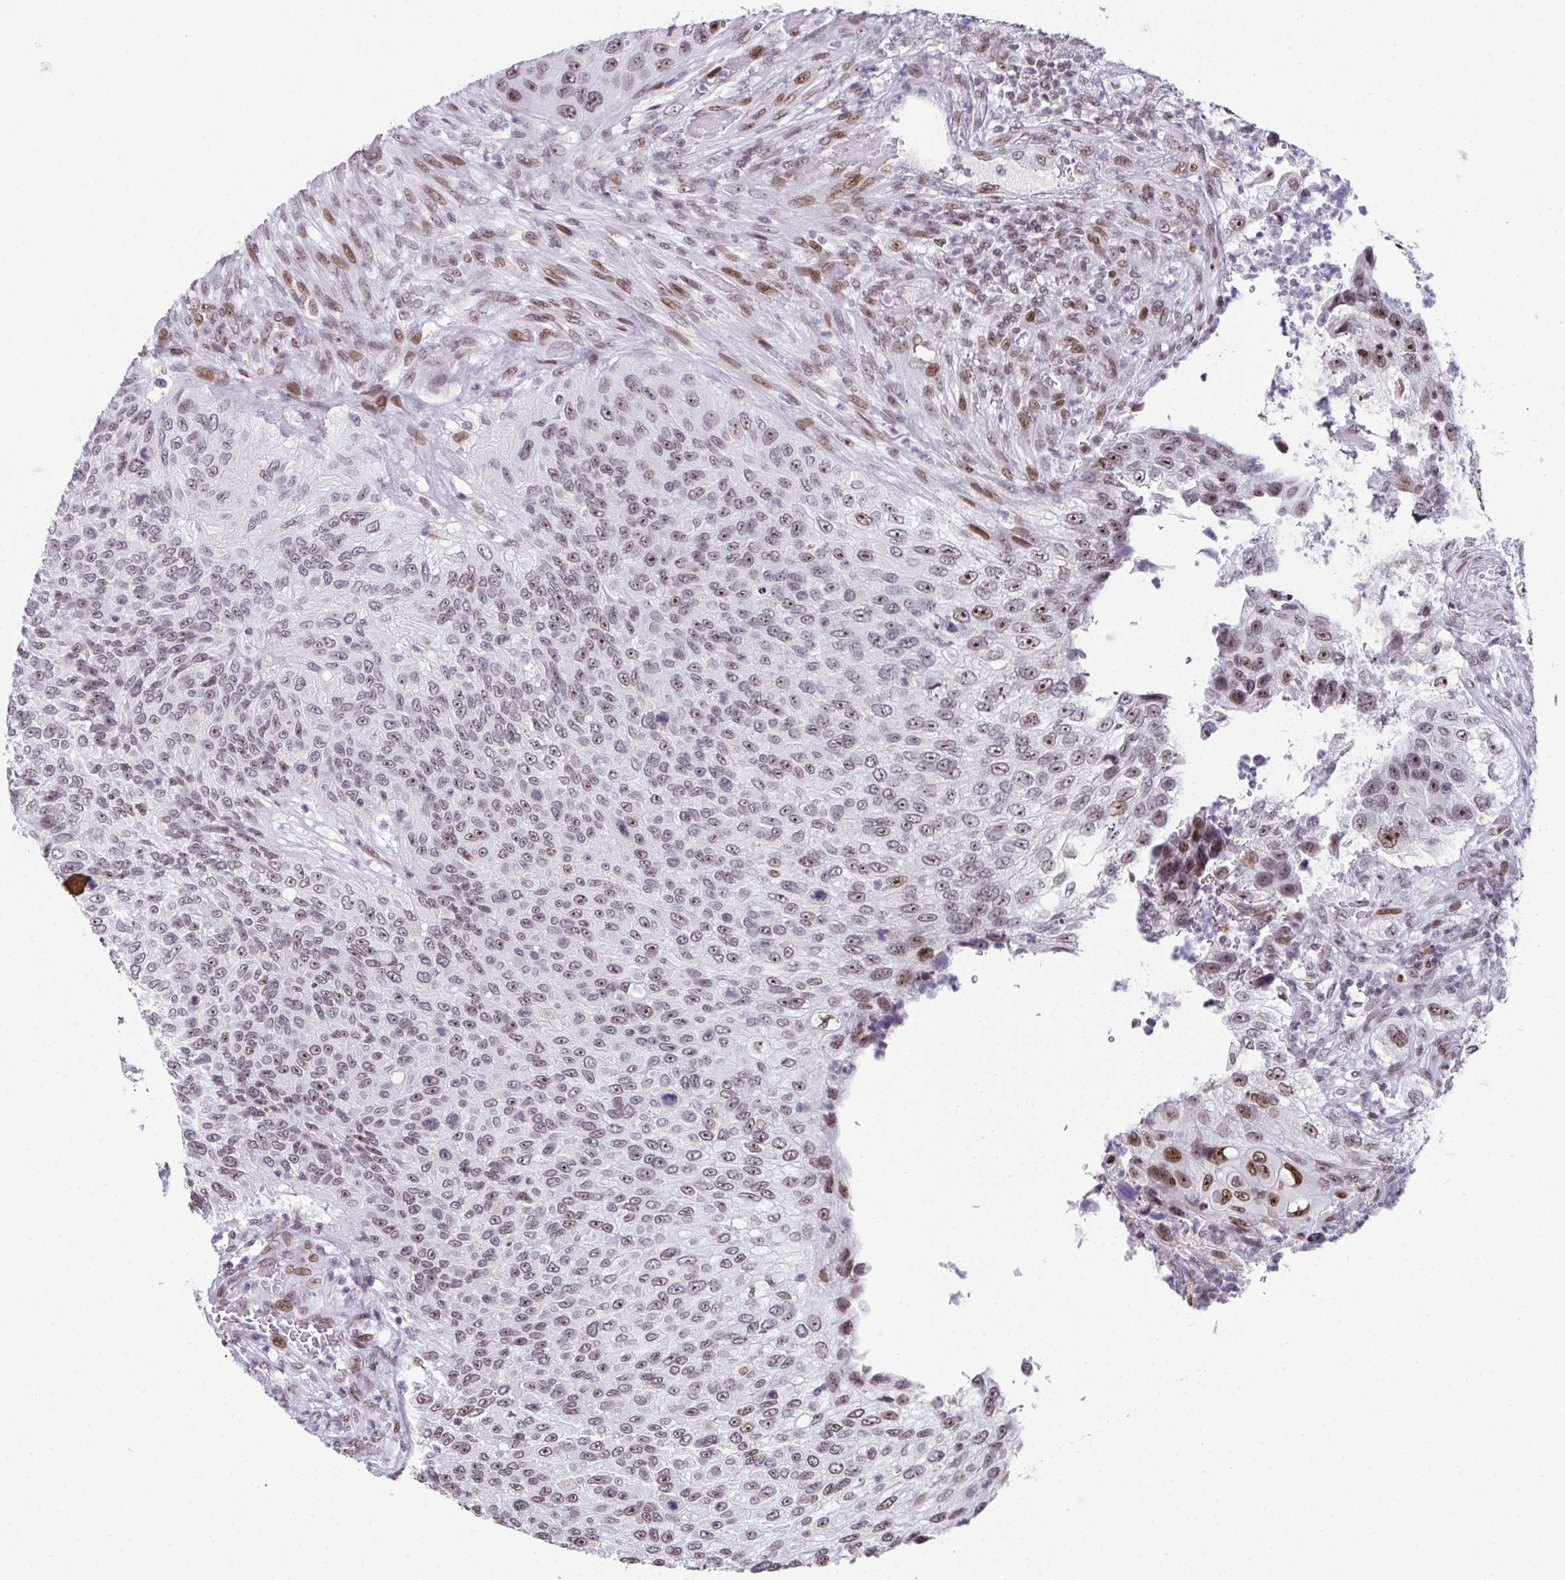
{"staining": {"intensity": "moderate", "quantity": "<25%", "location": "nuclear"}, "tissue": "urothelial cancer", "cell_type": "Tumor cells", "image_type": "cancer", "snomed": [{"axis": "morphology", "description": "Urothelial carcinoma, High grade"}, {"axis": "topography", "description": "Urinary bladder"}], "caption": "About <25% of tumor cells in human high-grade urothelial carcinoma display moderate nuclear protein expression as visualized by brown immunohistochemical staining.", "gene": "RB1", "patient": {"sex": "female", "age": 60}}